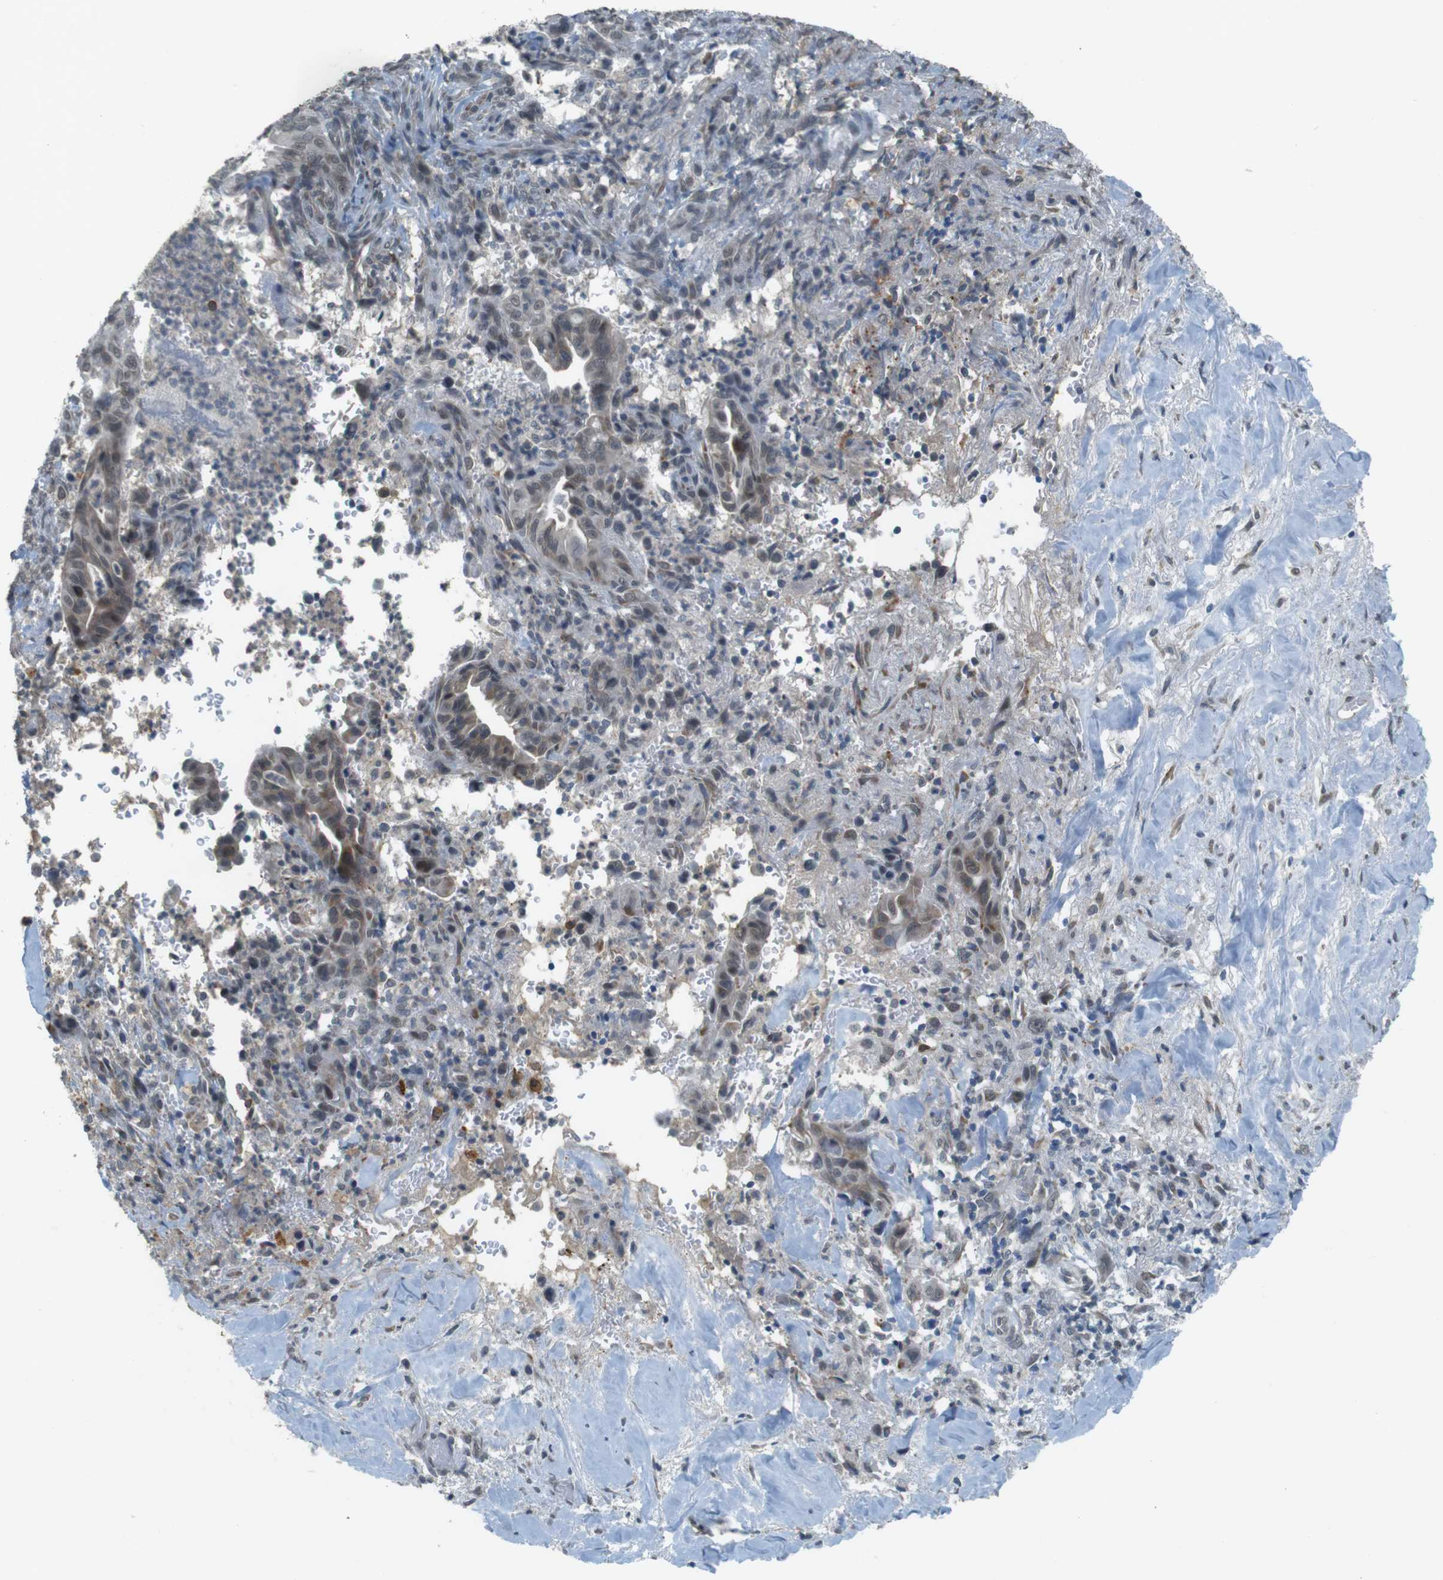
{"staining": {"intensity": "weak", "quantity": "25%-75%", "location": "cytoplasmic/membranous,nuclear"}, "tissue": "liver cancer", "cell_type": "Tumor cells", "image_type": "cancer", "snomed": [{"axis": "morphology", "description": "Cholangiocarcinoma"}, {"axis": "topography", "description": "Liver"}], "caption": "This photomicrograph shows liver cholangiocarcinoma stained with immunohistochemistry (IHC) to label a protein in brown. The cytoplasmic/membranous and nuclear of tumor cells show weak positivity for the protein. Nuclei are counter-stained blue.", "gene": "FZD10", "patient": {"sex": "female", "age": 67}}